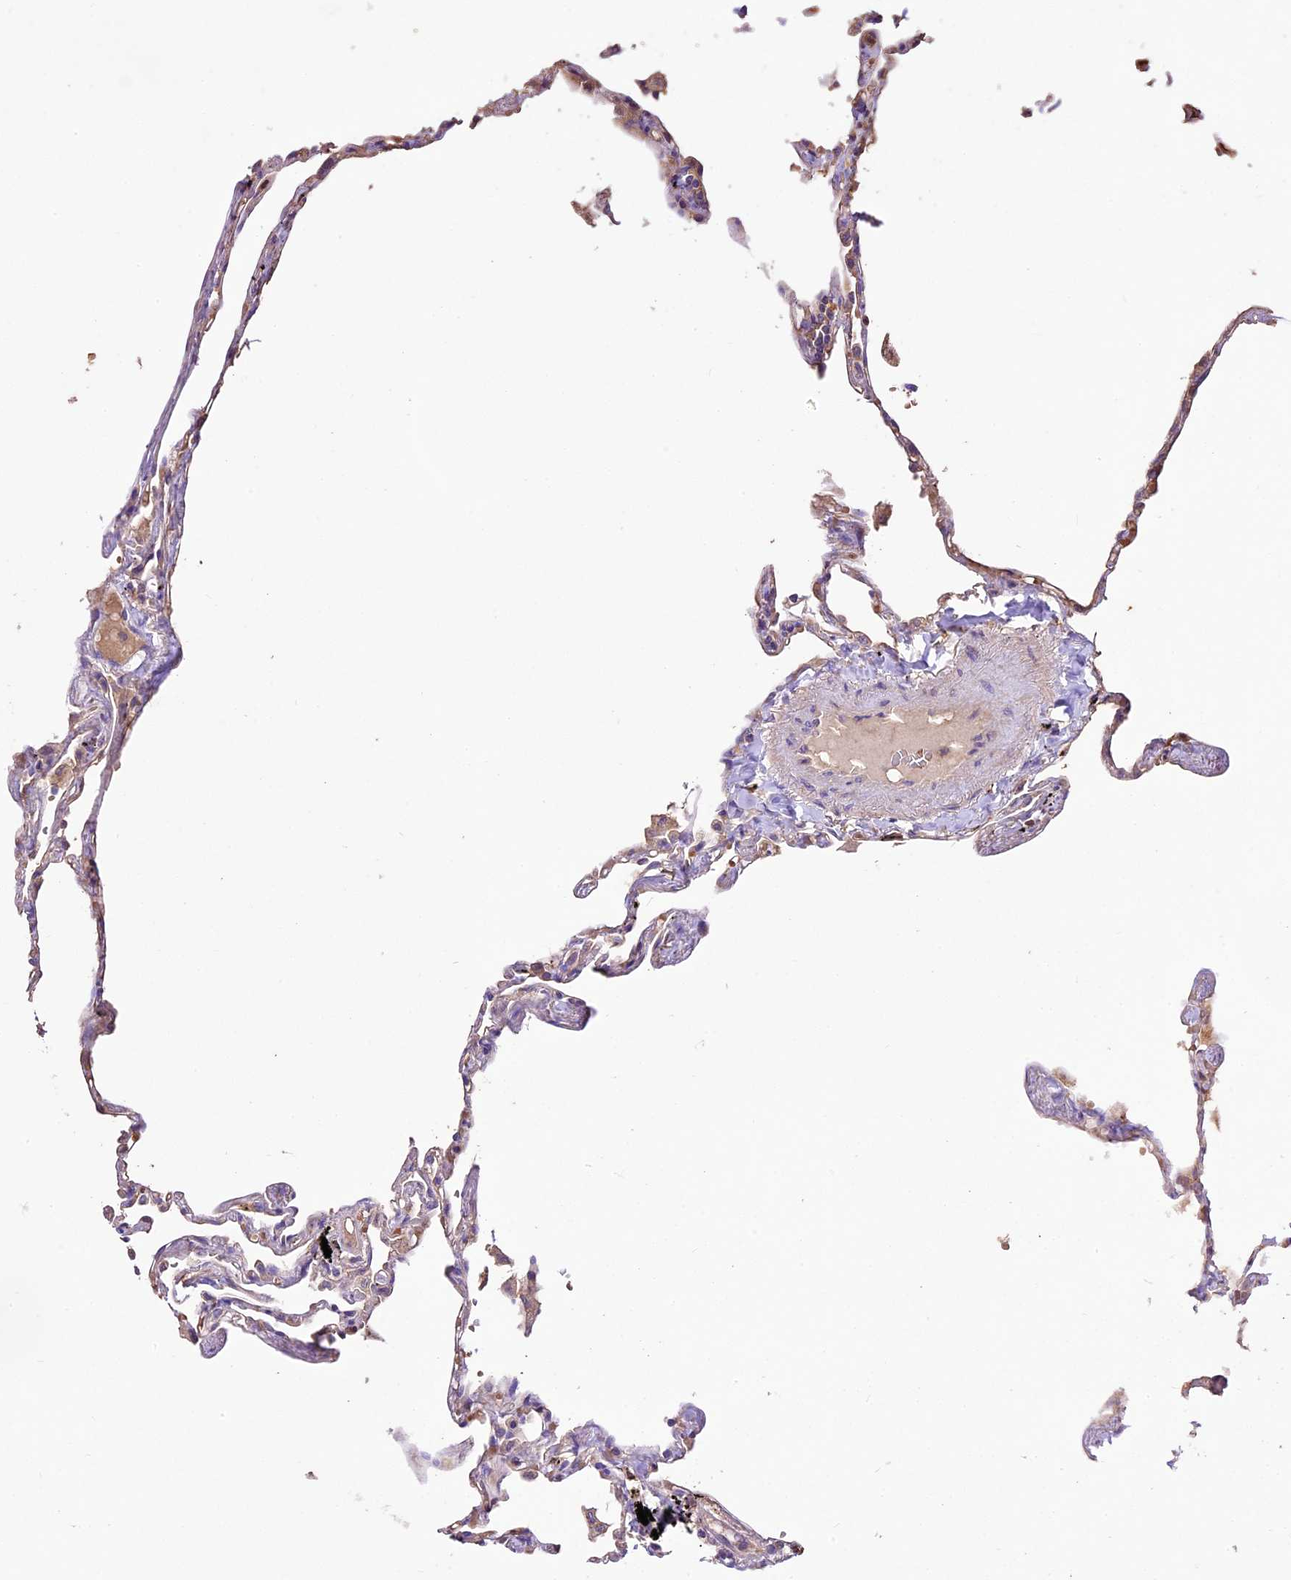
{"staining": {"intensity": "weak", "quantity": "<25%", "location": "cytoplasmic/membranous"}, "tissue": "lung", "cell_type": "Alveolar cells", "image_type": "normal", "snomed": [{"axis": "morphology", "description": "Normal tissue, NOS"}, {"axis": "topography", "description": "Lung"}], "caption": "Alveolar cells are negative for brown protein staining in benign lung. (Stains: DAB (3,3'-diaminobenzidine) immunohistochemistry (IHC) with hematoxylin counter stain, Microscopy: brightfield microscopy at high magnification).", "gene": "CRLF1", "patient": {"sex": "female", "age": 67}}